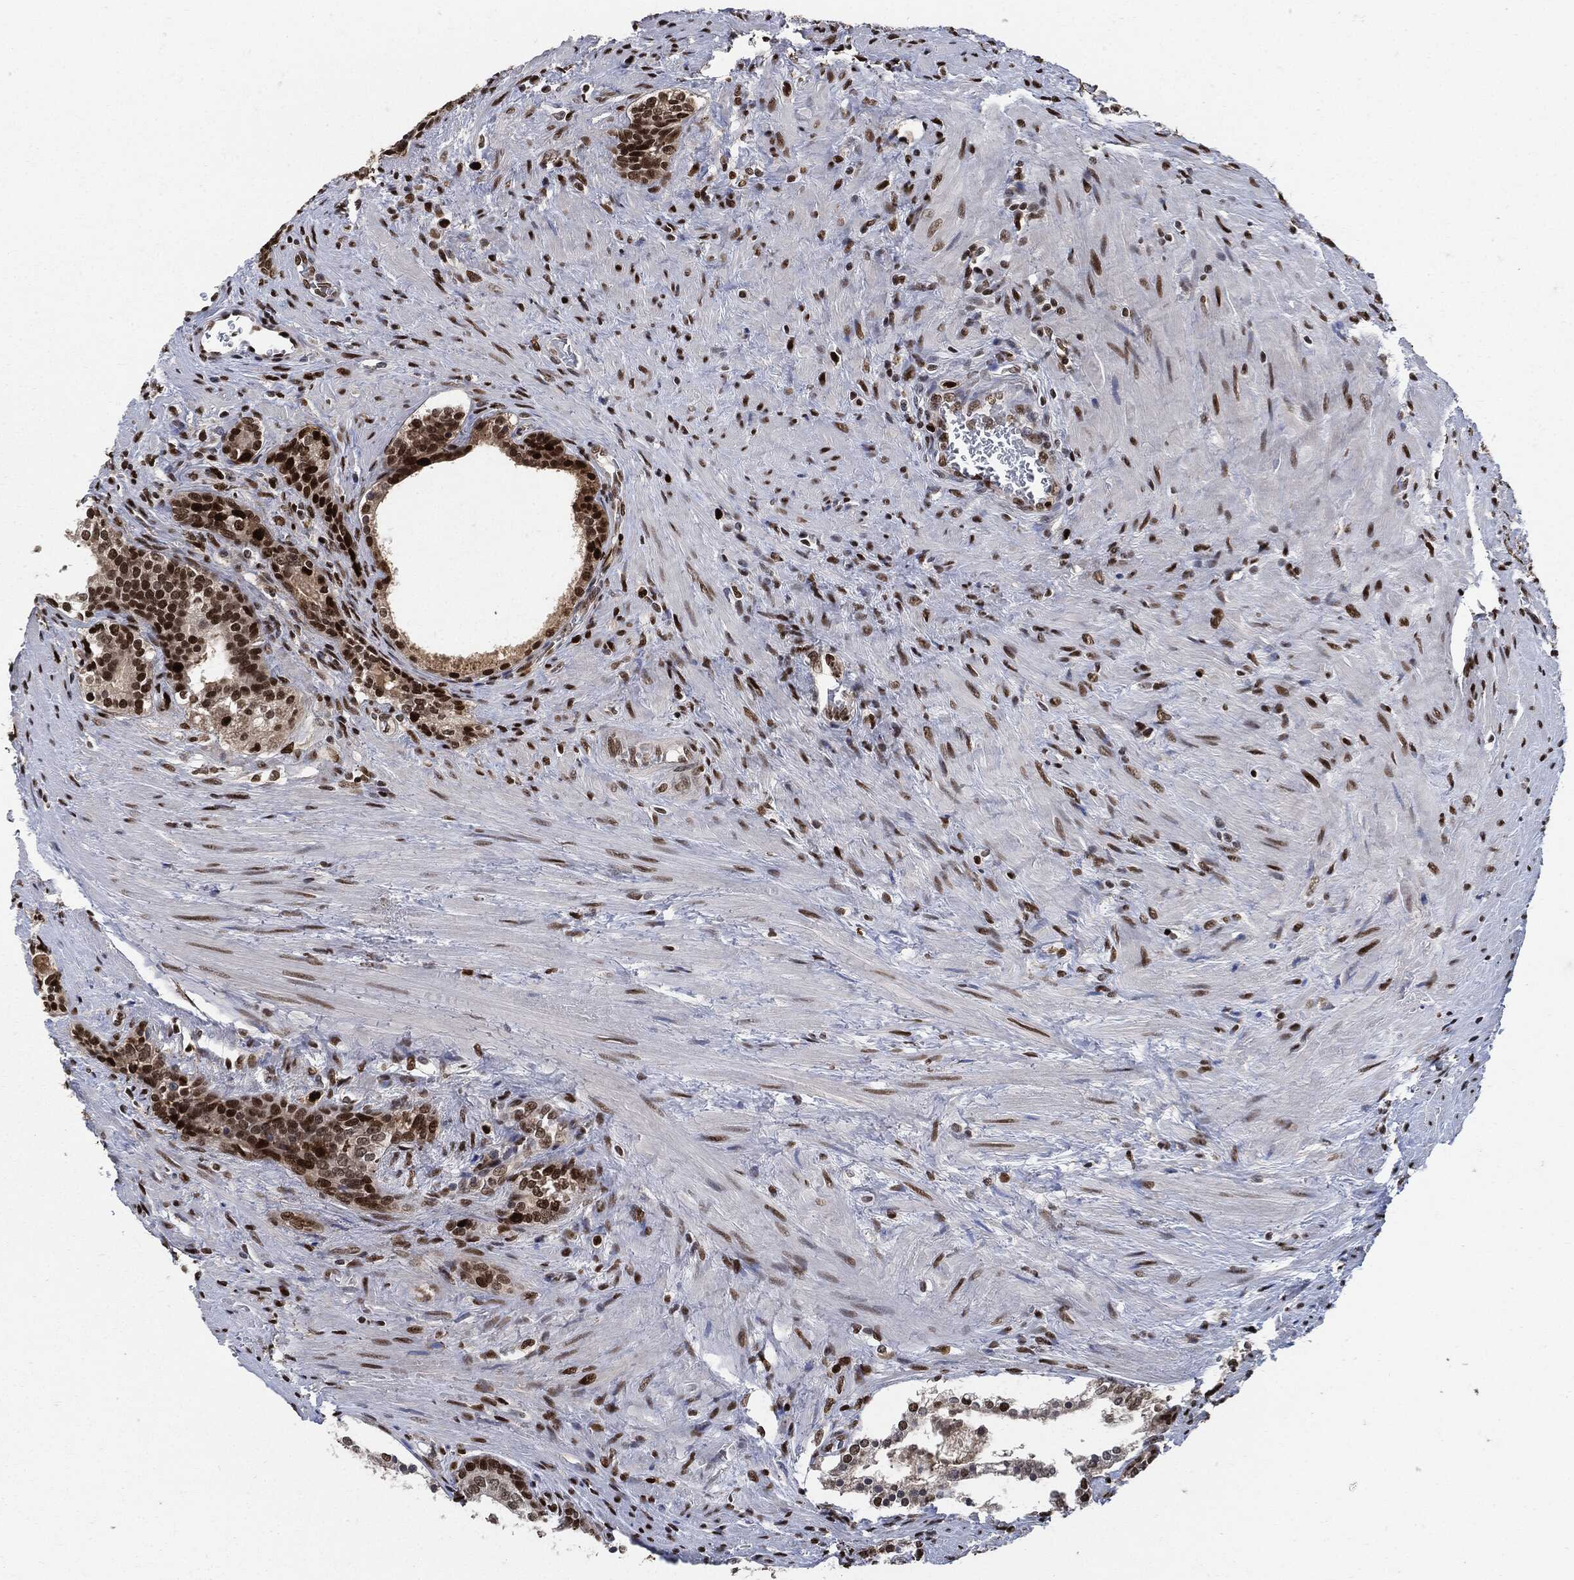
{"staining": {"intensity": "strong", "quantity": ">75%", "location": "nuclear"}, "tissue": "prostate cancer", "cell_type": "Tumor cells", "image_type": "cancer", "snomed": [{"axis": "morphology", "description": "Adenocarcinoma, NOS"}, {"axis": "morphology", "description": "Adenocarcinoma, High grade"}, {"axis": "topography", "description": "Prostate"}], "caption": "High-power microscopy captured an IHC micrograph of prostate cancer (adenocarcinoma), revealing strong nuclear expression in about >75% of tumor cells.", "gene": "PCNA", "patient": {"sex": "male", "age": 61}}